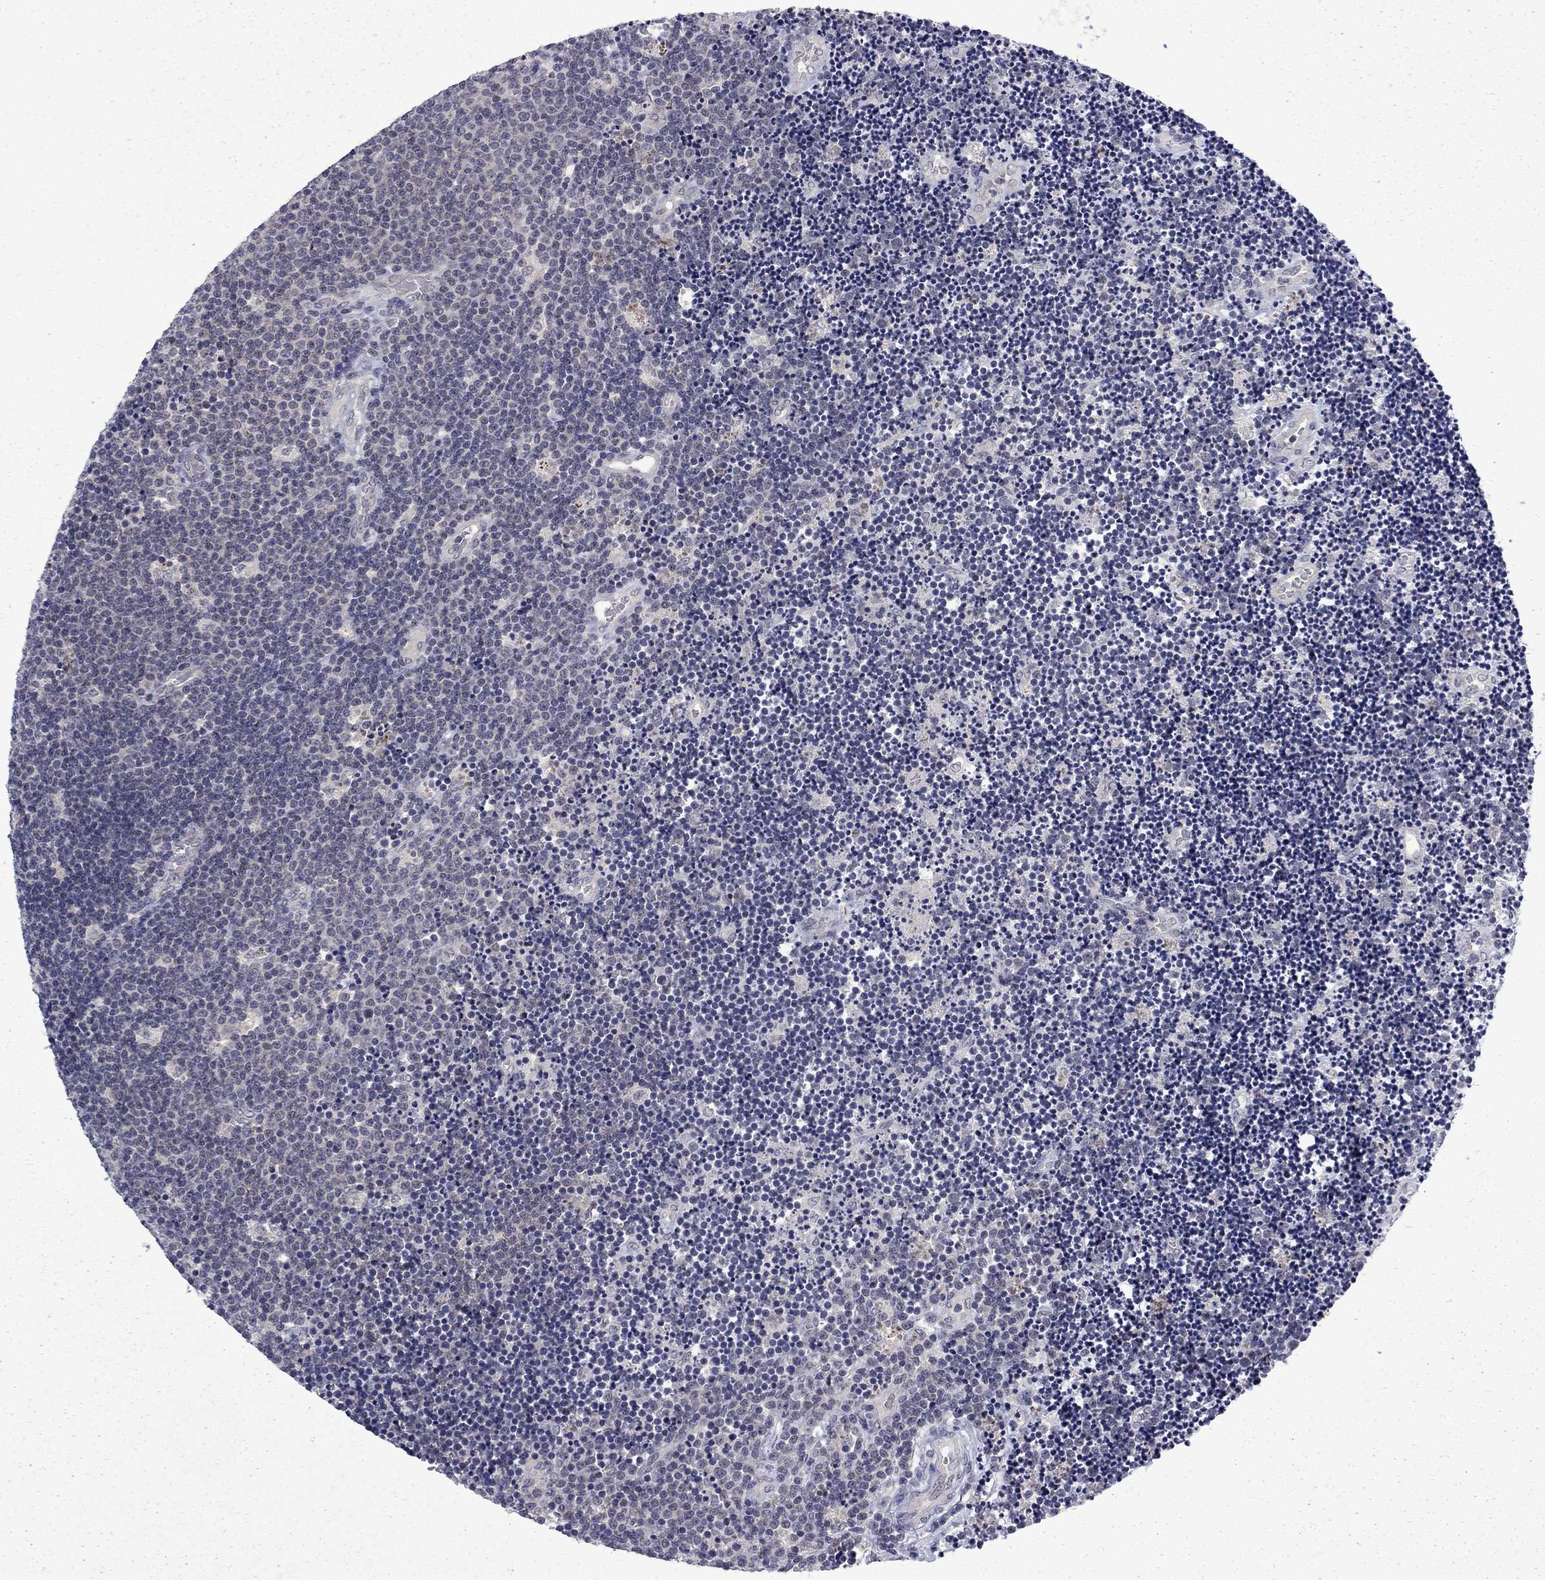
{"staining": {"intensity": "negative", "quantity": "none", "location": "none"}, "tissue": "lymphoma", "cell_type": "Tumor cells", "image_type": "cancer", "snomed": [{"axis": "morphology", "description": "Malignant lymphoma, non-Hodgkin's type, Low grade"}, {"axis": "topography", "description": "Brain"}], "caption": "Tumor cells are negative for brown protein staining in lymphoma.", "gene": "CHAT", "patient": {"sex": "female", "age": 66}}